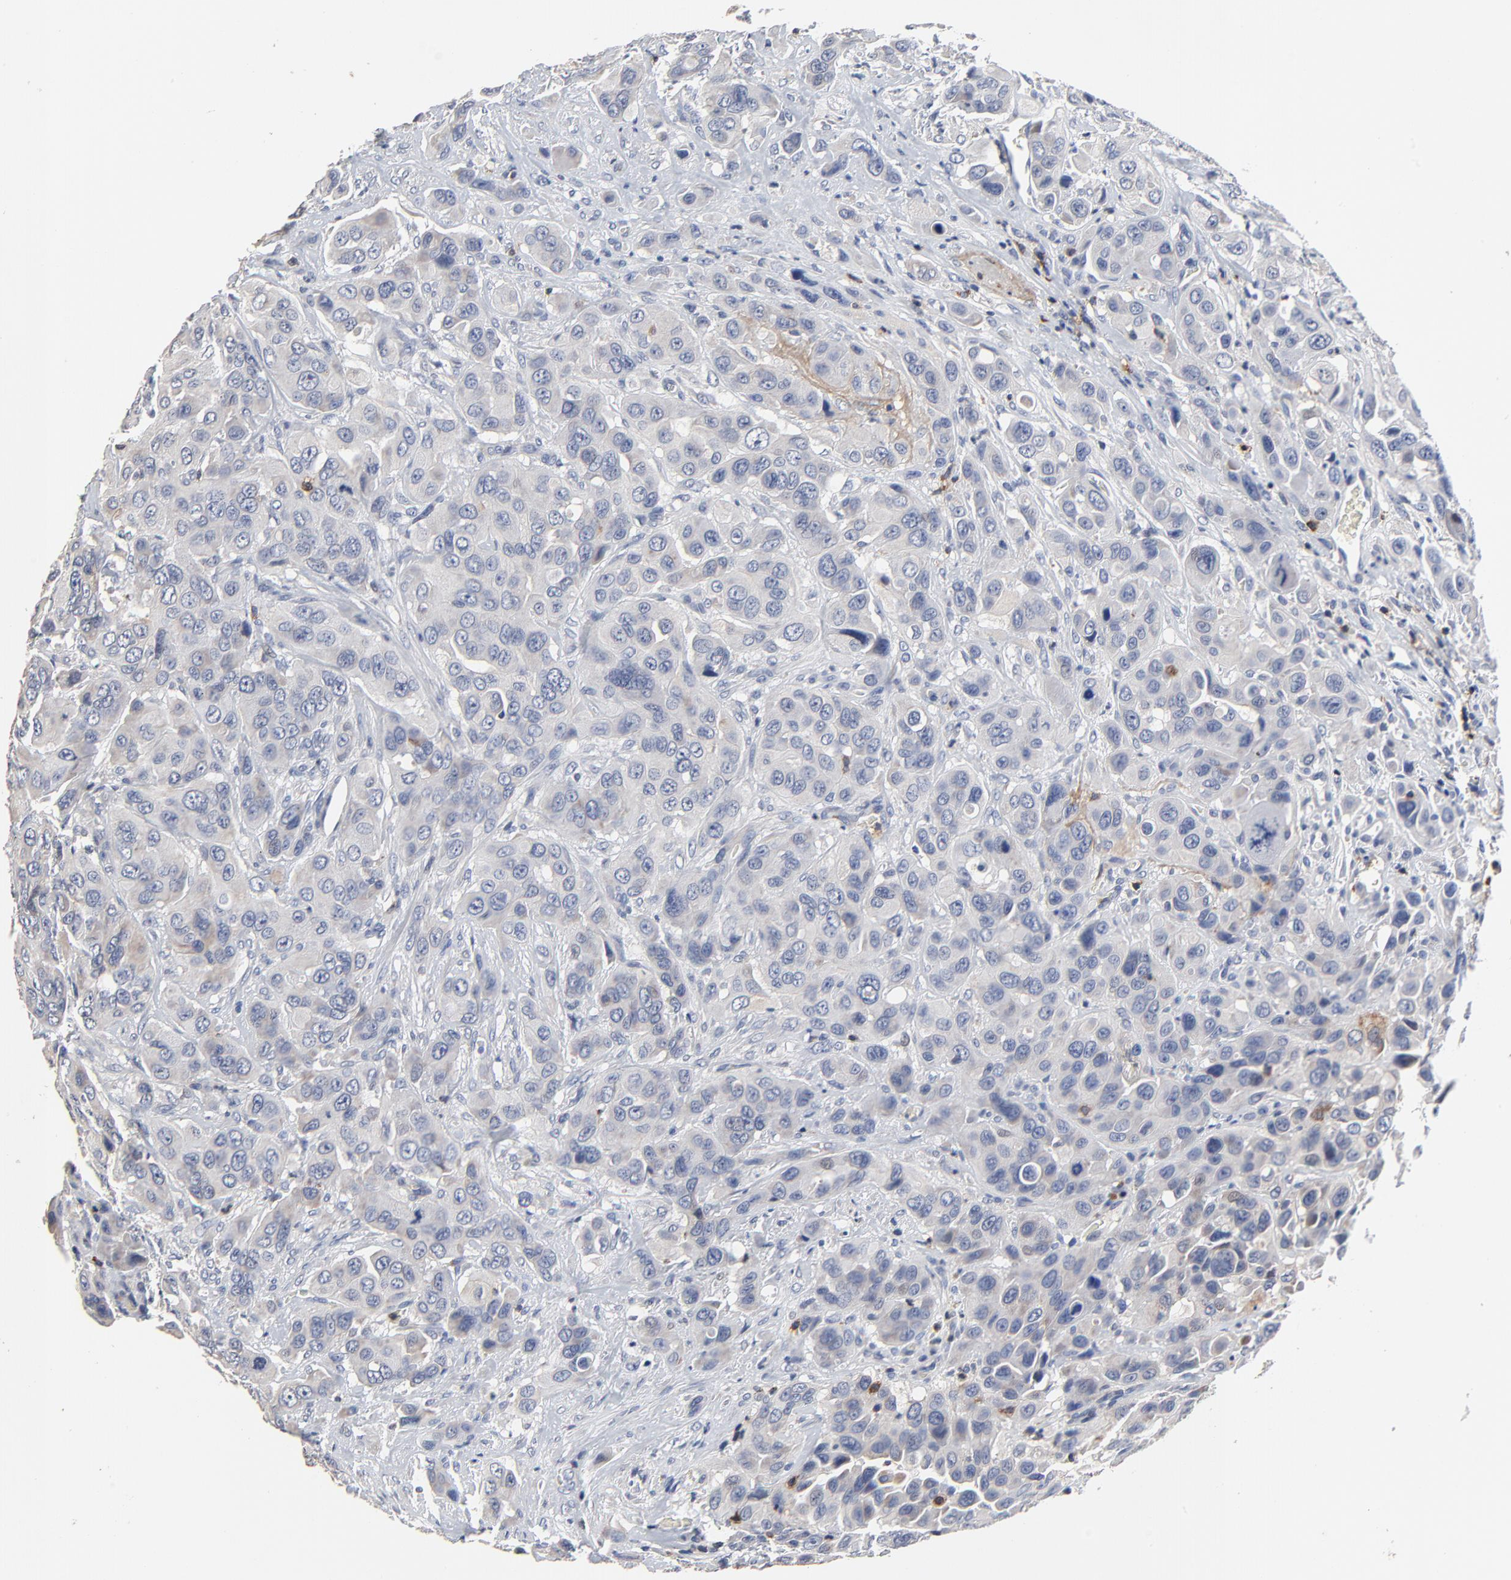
{"staining": {"intensity": "negative", "quantity": "none", "location": "none"}, "tissue": "urothelial cancer", "cell_type": "Tumor cells", "image_type": "cancer", "snomed": [{"axis": "morphology", "description": "Urothelial carcinoma, High grade"}, {"axis": "topography", "description": "Urinary bladder"}], "caption": "Immunohistochemical staining of human high-grade urothelial carcinoma exhibits no significant expression in tumor cells.", "gene": "SKAP1", "patient": {"sex": "male", "age": 73}}